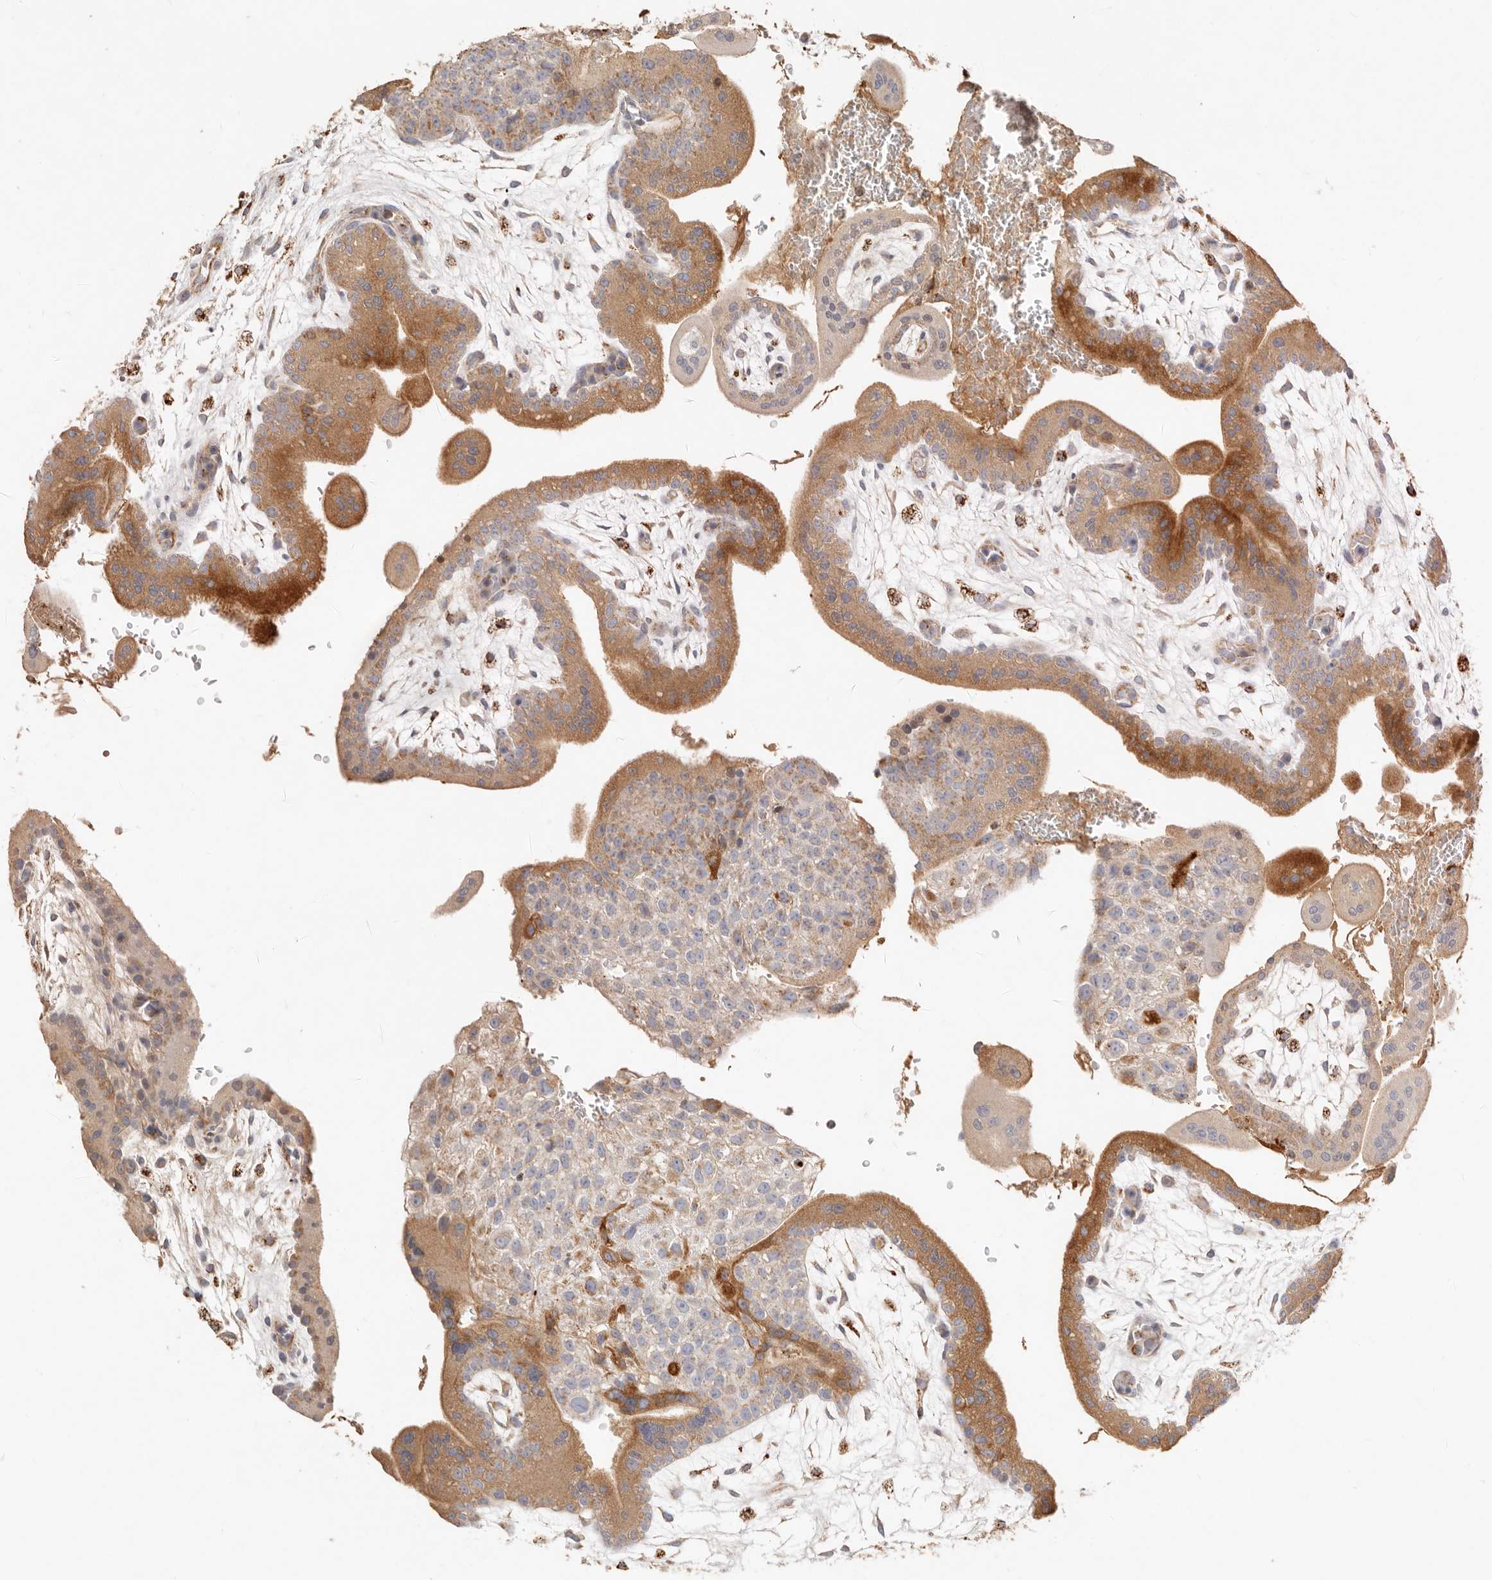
{"staining": {"intensity": "moderate", "quantity": "25%-75%", "location": "cytoplasmic/membranous"}, "tissue": "placenta", "cell_type": "Decidual cells", "image_type": "normal", "snomed": [{"axis": "morphology", "description": "Normal tissue, NOS"}, {"axis": "topography", "description": "Placenta"}], "caption": "High-power microscopy captured an IHC photomicrograph of unremarkable placenta, revealing moderate cytoplasmic/membranous staining in approximately 25%-75% of decidual cells.", "gene": "ARHGEF10L", "patient": {"sex": "female", "age": 35}}